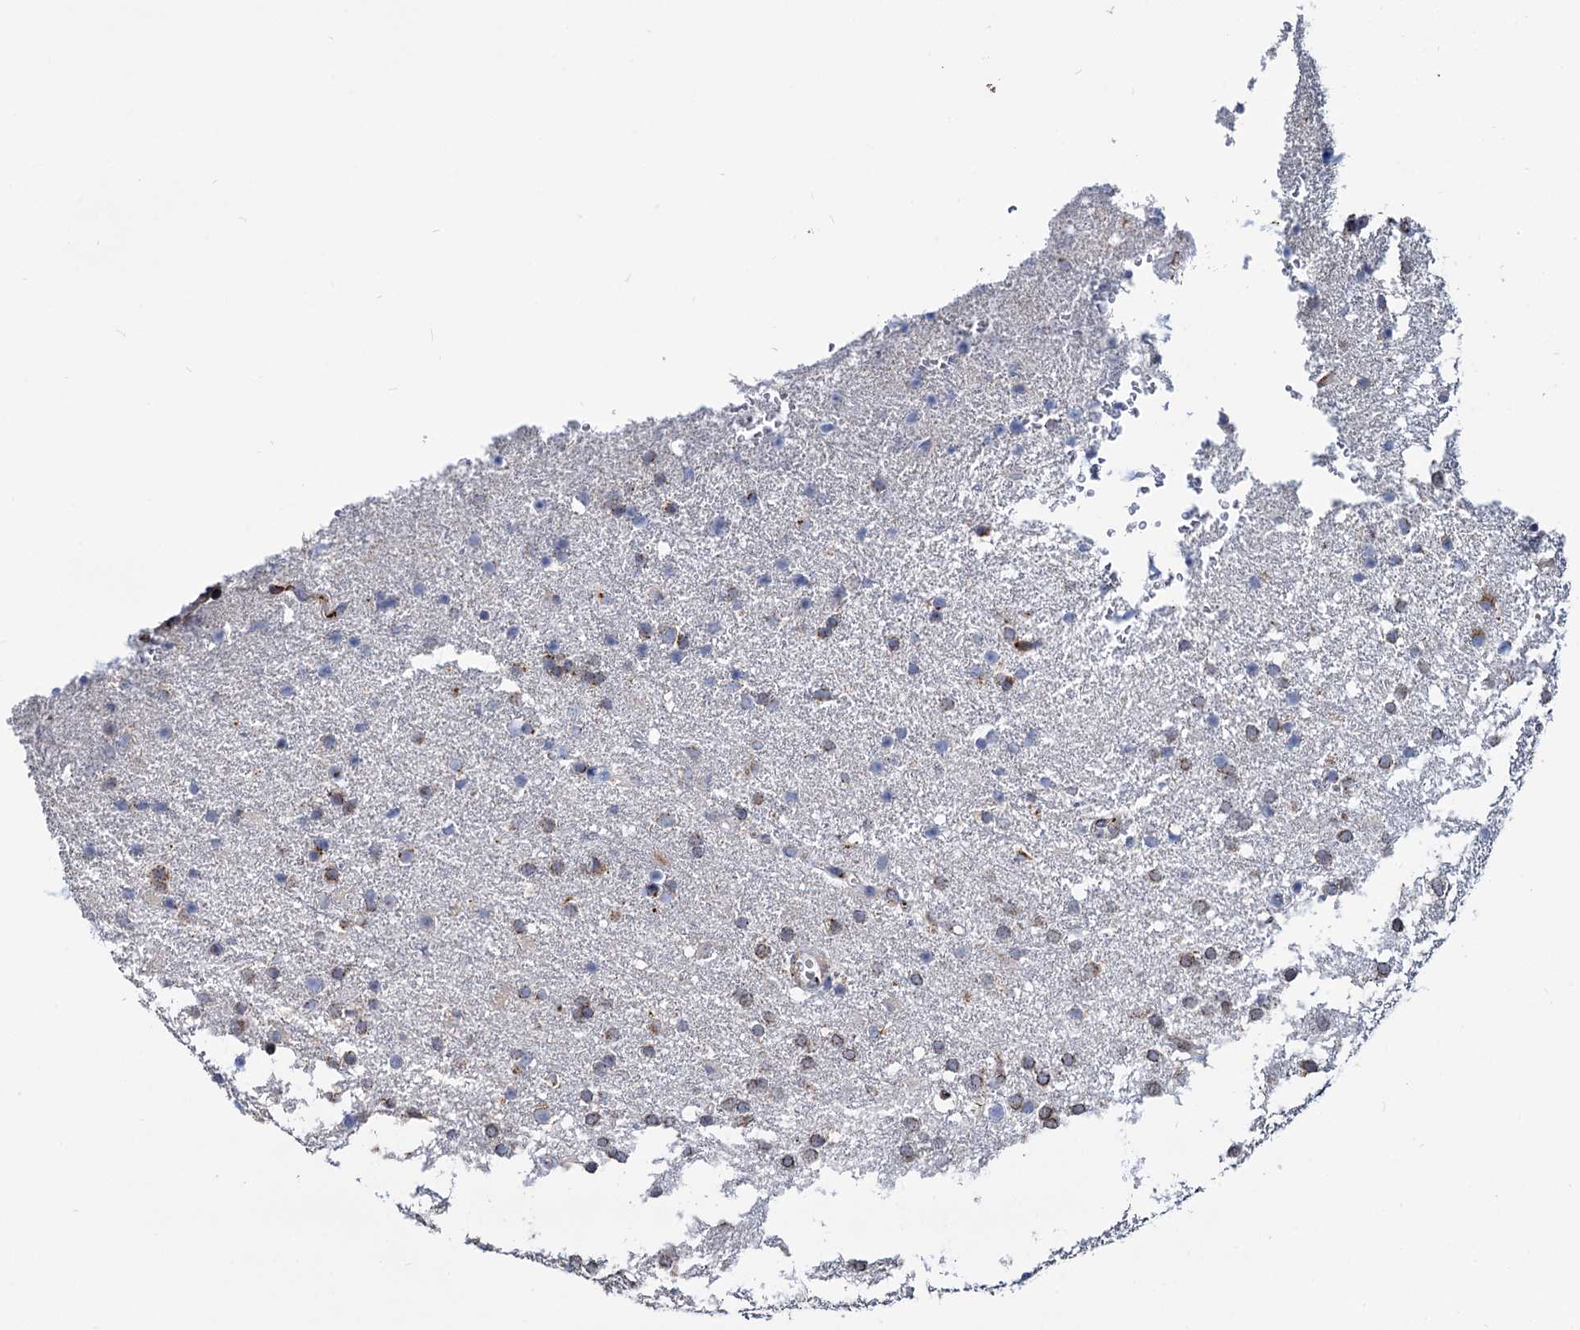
{"staining": {"intensity": "moderate", "quantity": ">75%", "location": "cytoplasmic/membranous"}, "tissue": "glioma", "cell_type": "Tumor cells", "image_type": "cancer", "snomed": [{"axis": "morphology", "description": "Glioma, malignant, High grade"}, {"axis": "topography", "description": "Brain"}], "caption": "The photomicrograph exhibits a brown stain indicating the presence of a protein in the cytoplasmic/membranous of tumor cells in high-grade glioma (malignant).", "gene": "SUPT20H", "patient": {"sex": "male", "age": 72}}